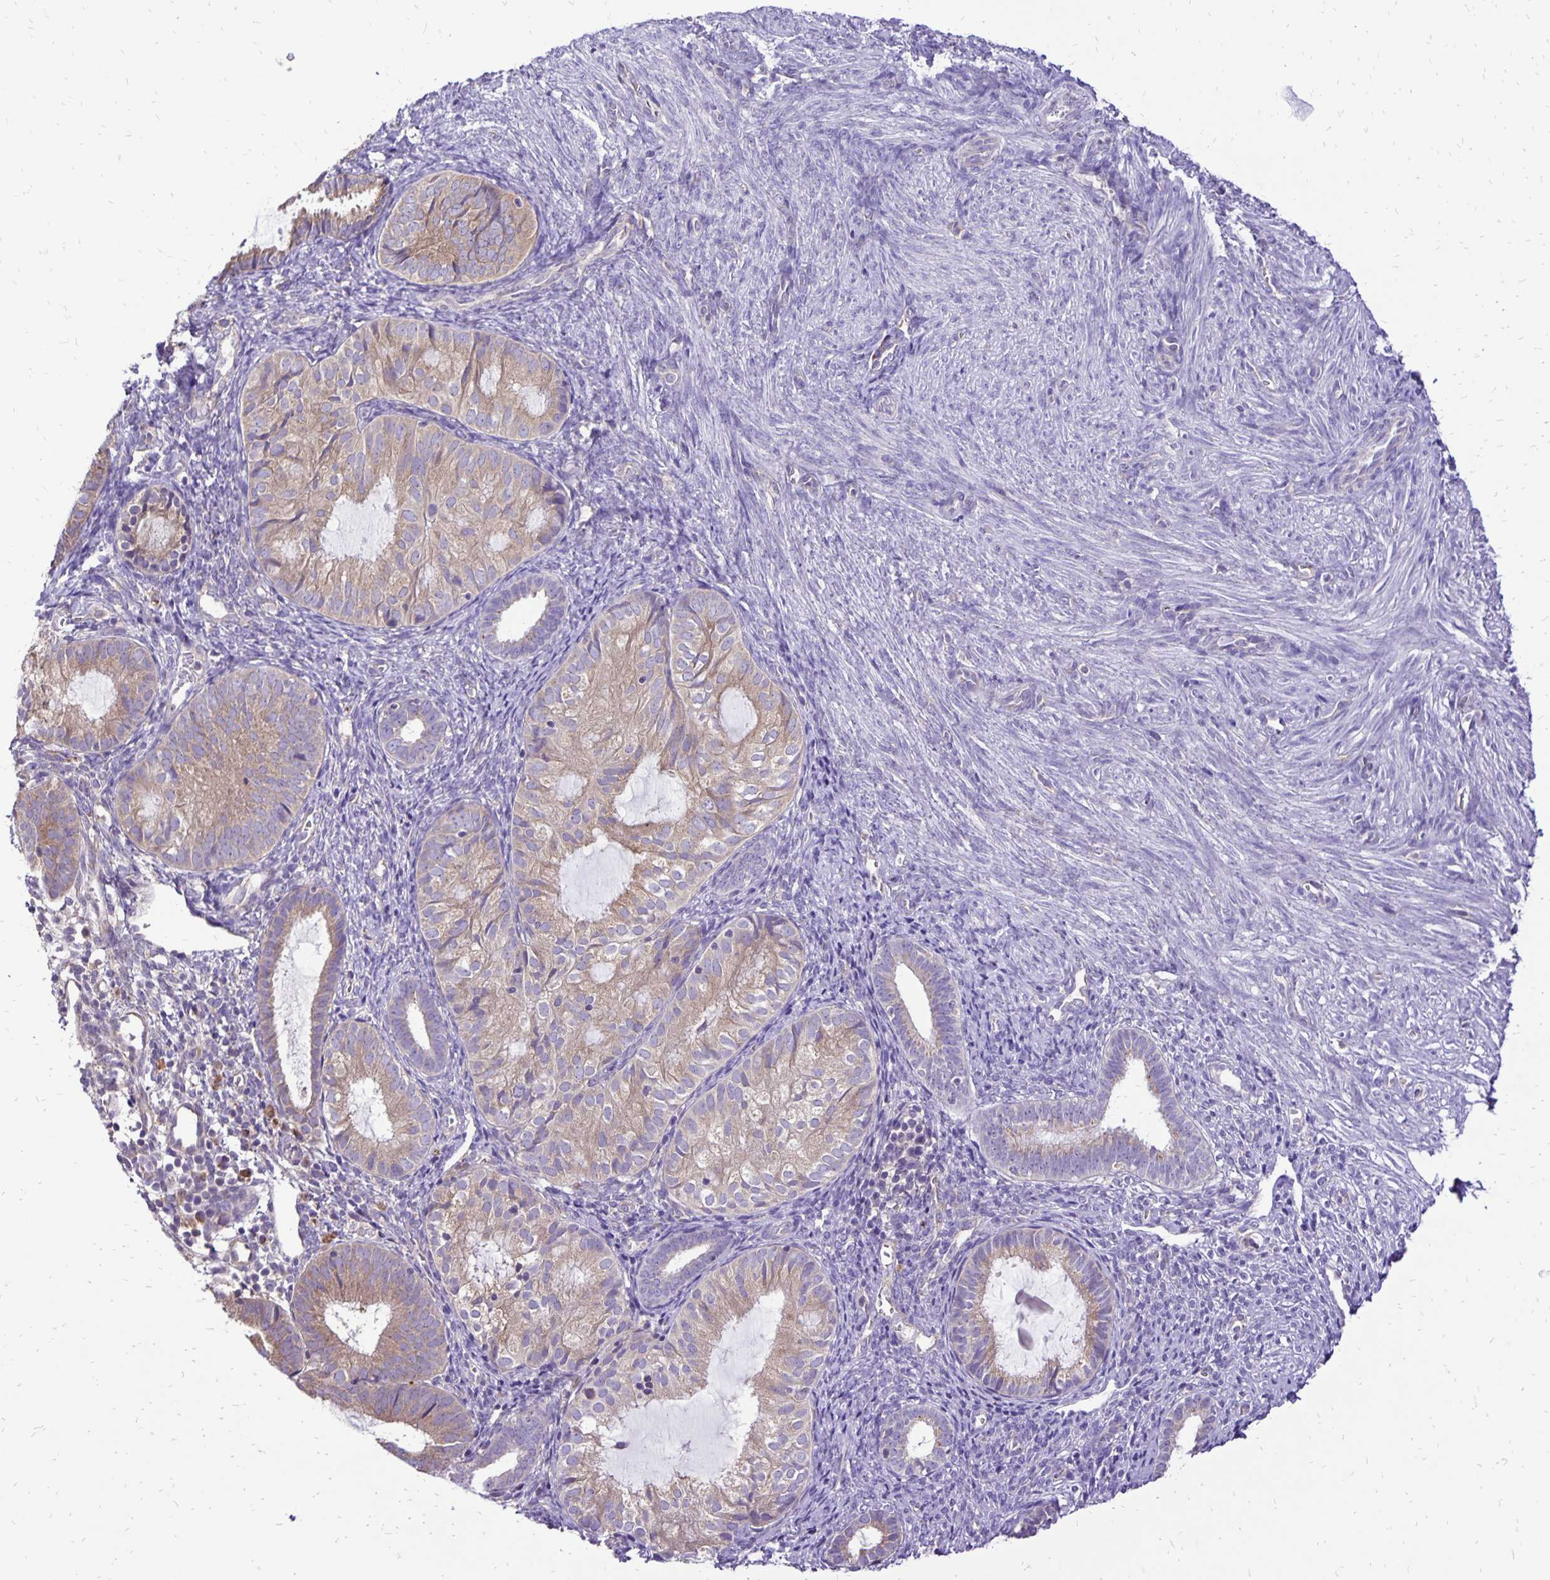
{"staining": {"intensity": "weak", "quantity": ">75%", "location": "cytoplasmic/membranous"}, "tissue": "endometrial cancer", "cell_type": "Tumor cells", "image_type": "cancer", "snomed": [{"axis": "morphology", "description": "Normal tissue, NOS"}, {"axis": "morphology", "description": "Adenocarcinoma, NOS"}, {"axis": "topography", "description": "Smooth muscle"}, {"axis": "topography", "description": "Endometrium"}, {"axis": "topography", "description": "Myometrium, NOS"}], "caption": "Protein expression analysis of endometrial cancer displays weak cytoplasmic/membranous staining in approximately >75% of tumor cells. (Brightfield microscopy of DAB IHC at high magnification).", "gene": "EIF5A", "patient": {"sex": "female", "age": 81}}